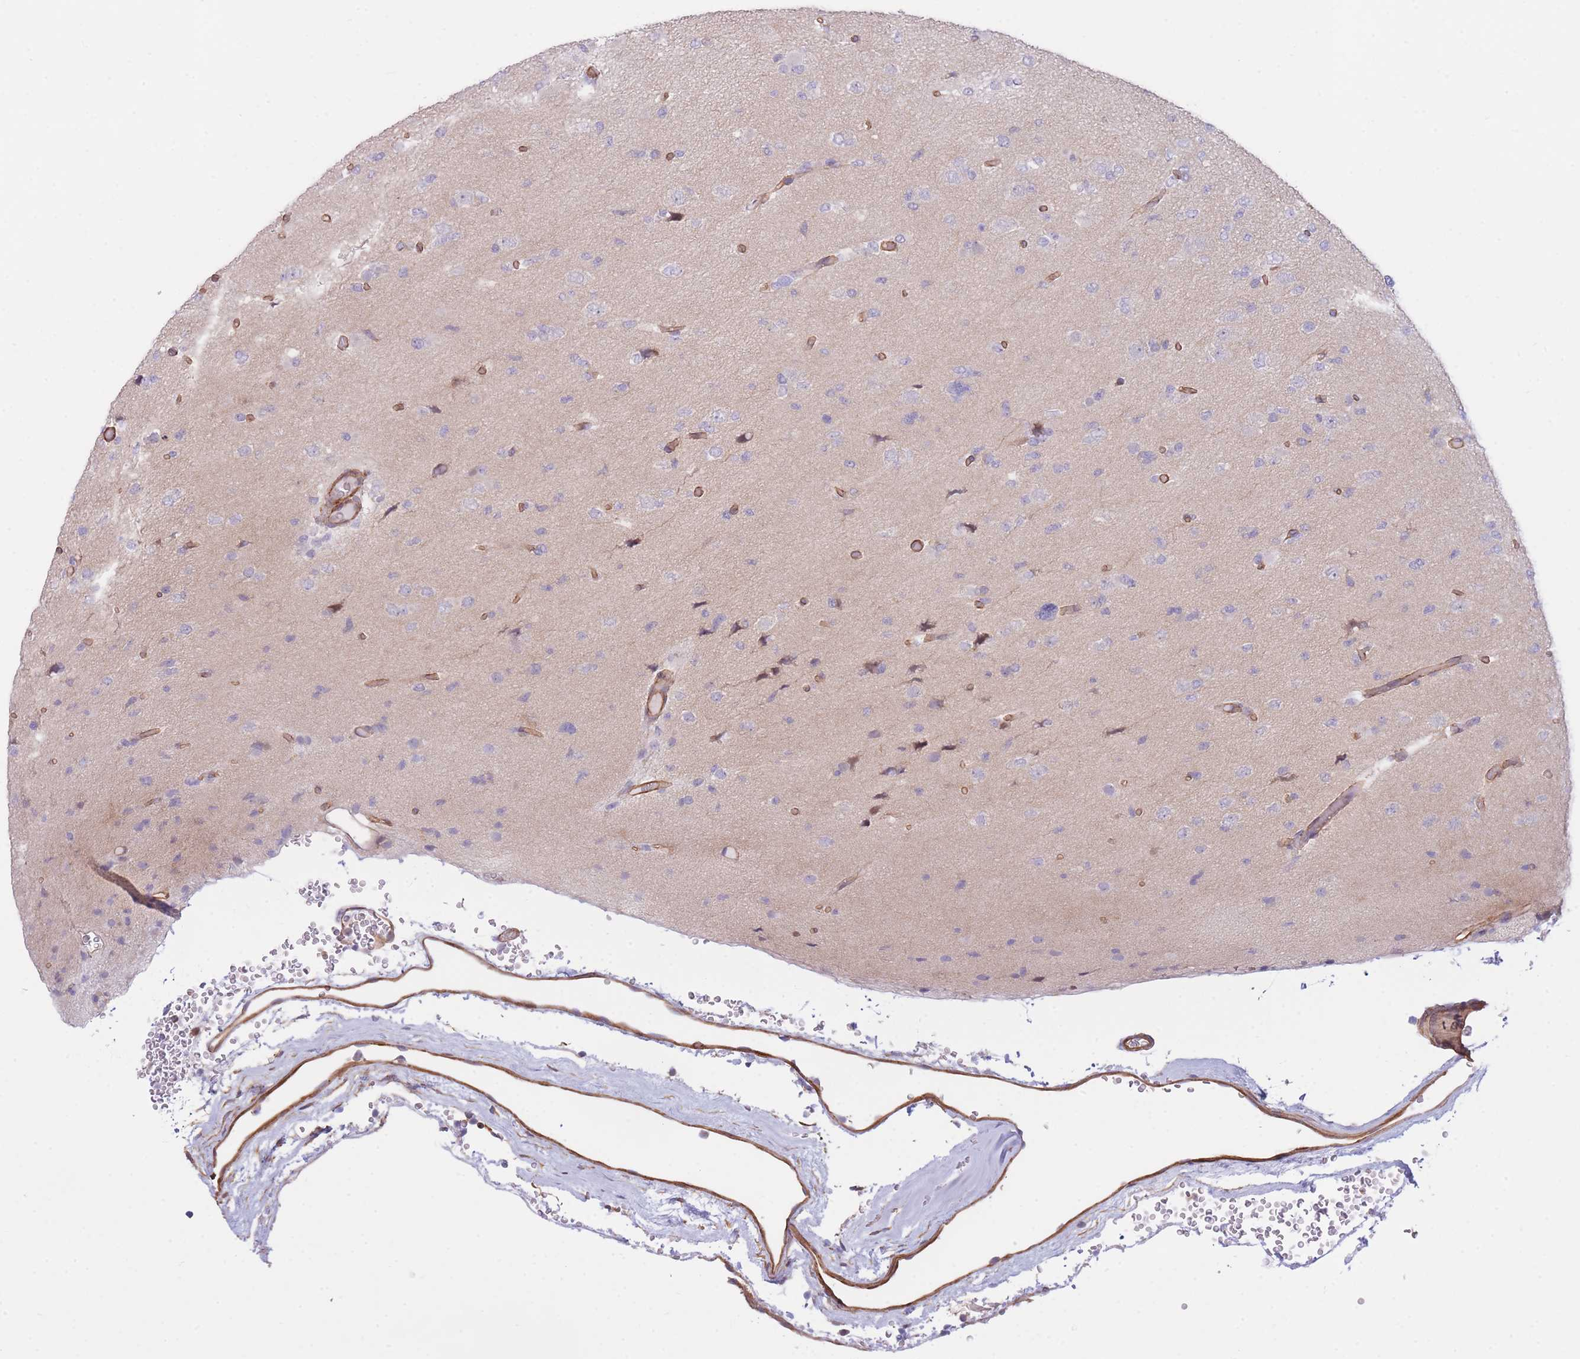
{"staining": {"intensity": "negative", "quantity": "none", "location": "none"}, "tissue": "glioma", "cell_type": "Tumor cells", "image_type": "cancer", "snomed": [{"axis": "morphology", "description": "Glioma, malignant, Low grade"}, {"axis": "topography", "description": "Brain"}], "caption": "Immunohistochemistry micrograph of human glioma stained for a protein (brown), which displays no staining in tumor cells.", "gene": "CDC25B", "patient": {"sex": "female", "age": 22}}